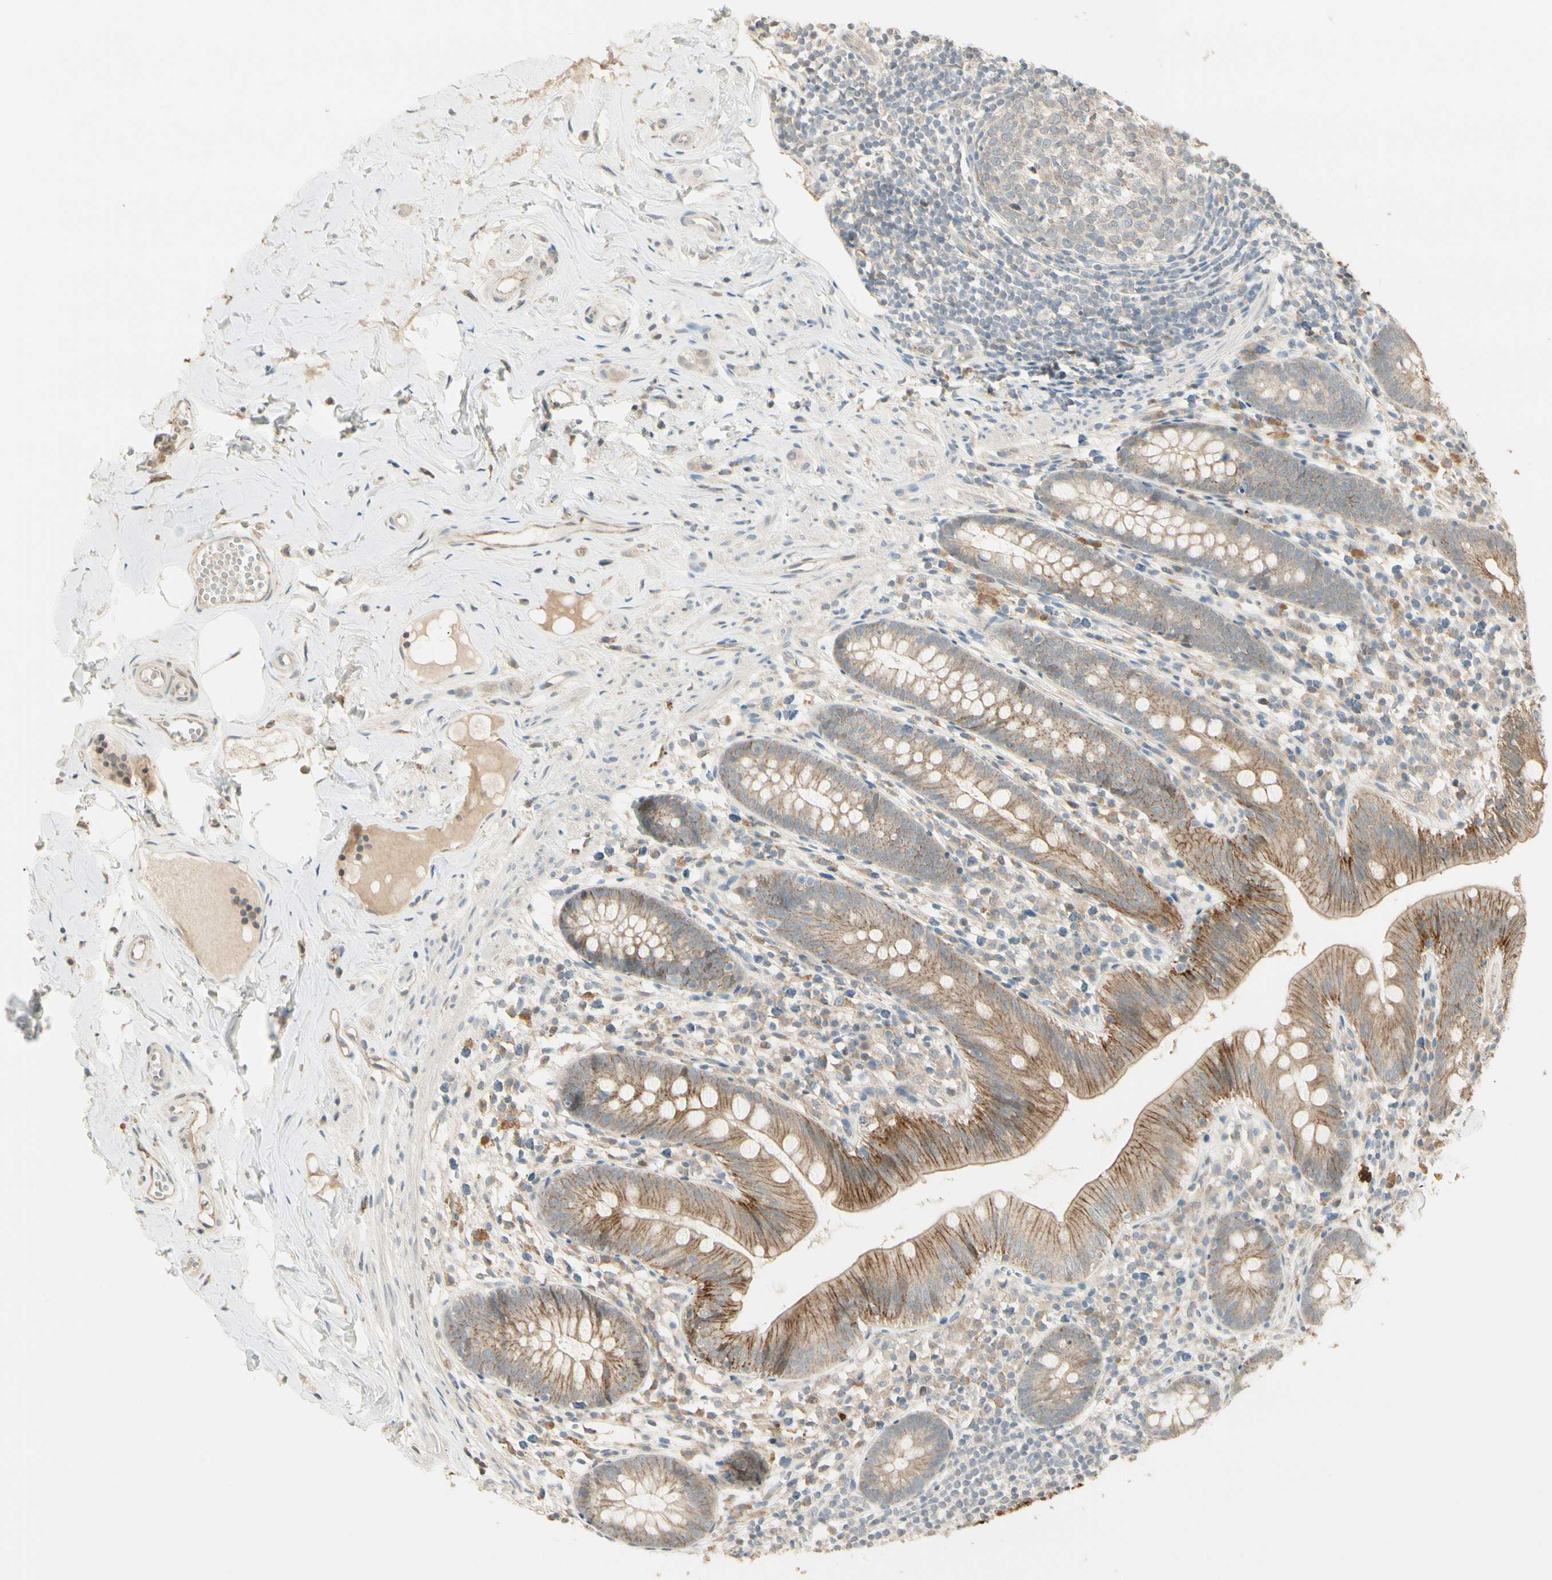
{"staining": {"intensity": "moderate", "quantity": ">75%", "location": "cytoplasmic/membranous"}, "tissue": "appendix", "cell_type": "Glandular cells", "image_type": "normal", "snomed": [{"axis": "morphology", "description": "Normal tissue, NOS"}, {"axis": "topography", "description": "Appendix"}], "caption": "Immunohistochemical staining of benign human appendix demonstrates >75% levels of moderate cytoplasmic/membranous protein expression in approximately >75% of glandular cells.", "gene": "P3H2", "patient": {"sex": "male", "age": 52}}